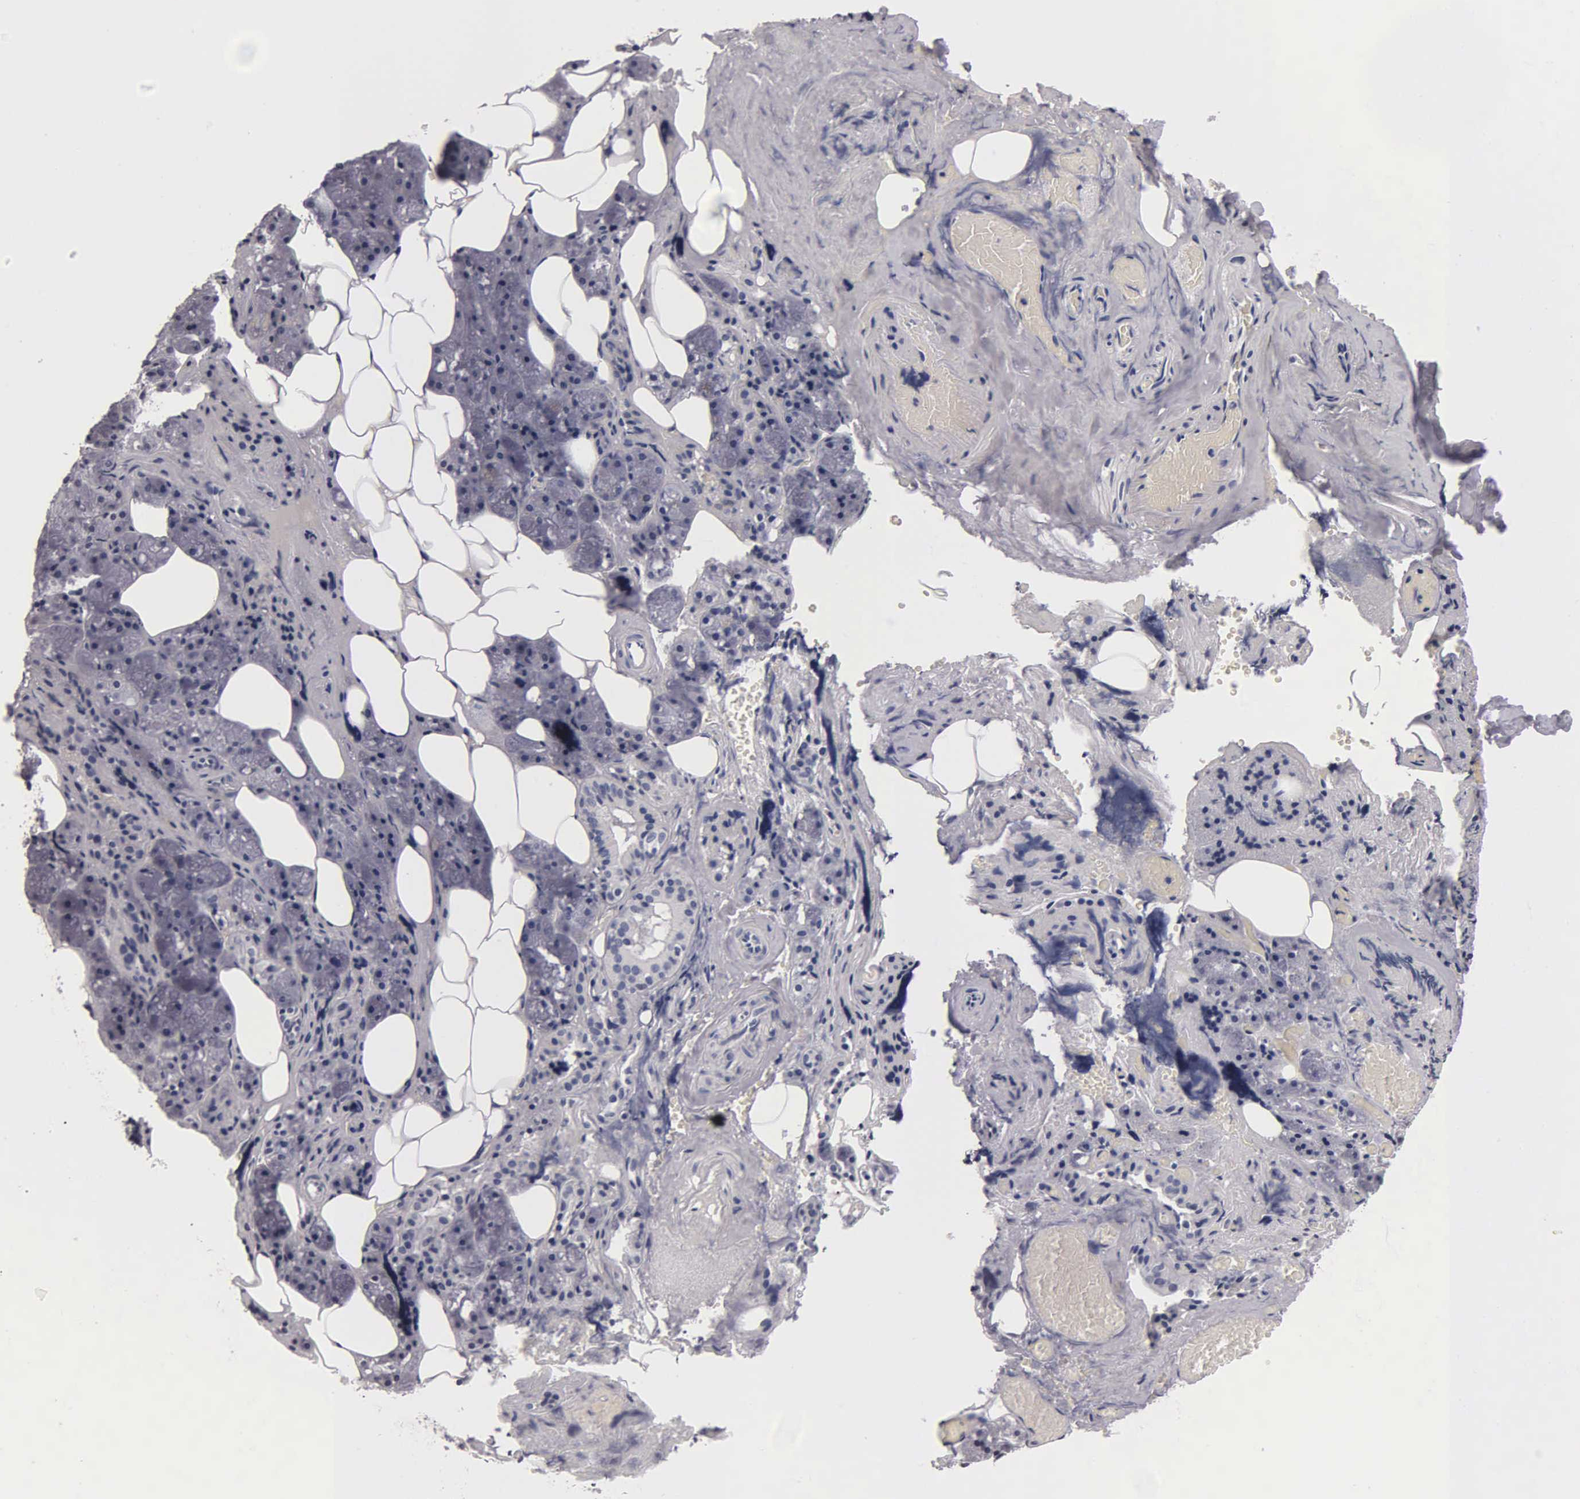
{"staining": {"intensity": "negative", "quantity": "none", "location": "none"}, "tissue": "salivary gland", "cell_type": "Glandular cells", "image_type": "normal", "snomed": [{"axis": "morphology", "description": "Normal tissue, NOS"}, {"axis": "topography", "description": "Salivary gland"}], "caption": "Immunohistochemical staining of benign salivary gland displays no significant expression in glandular cells.", "gene": "SST", "patient": {"sex": "female", "age": 55}}